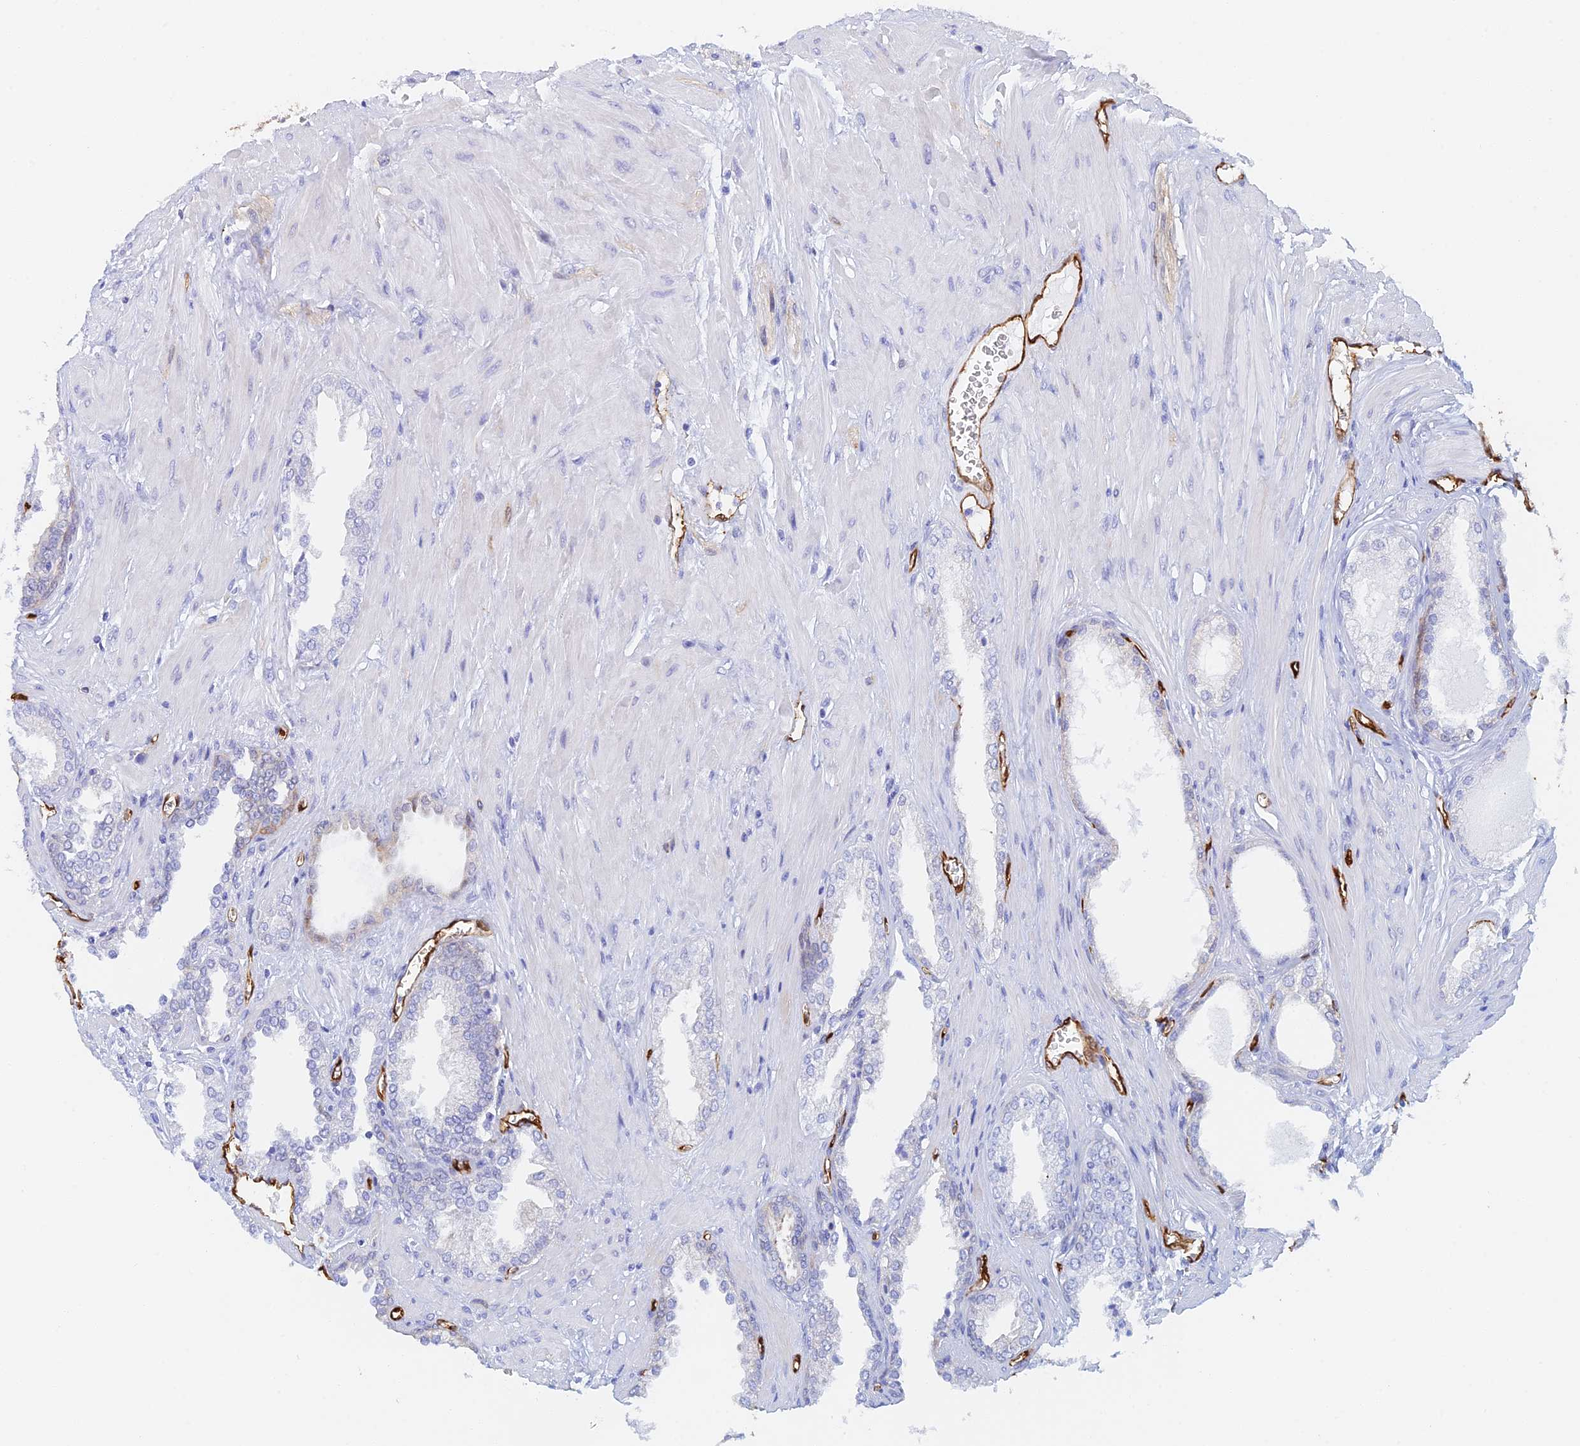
{"staining": {"intensity": "negative", "quantity": "none", "location": "none"}, "tissue": "prostate cancer", "cell_type": "Tumor cells", "image_type": "cancer", "snomed": [{"axis": "morphology", "description": "Adenocarcinoma, Low grade"}, {"axis": "topography", "description": "Prostate"}], "caption": "Micrograph shows no protein positivity in tumor cells of prostate cancer tissue.", "gene": "CRIP2", "patient": {"sex": "male", "age": 67}}